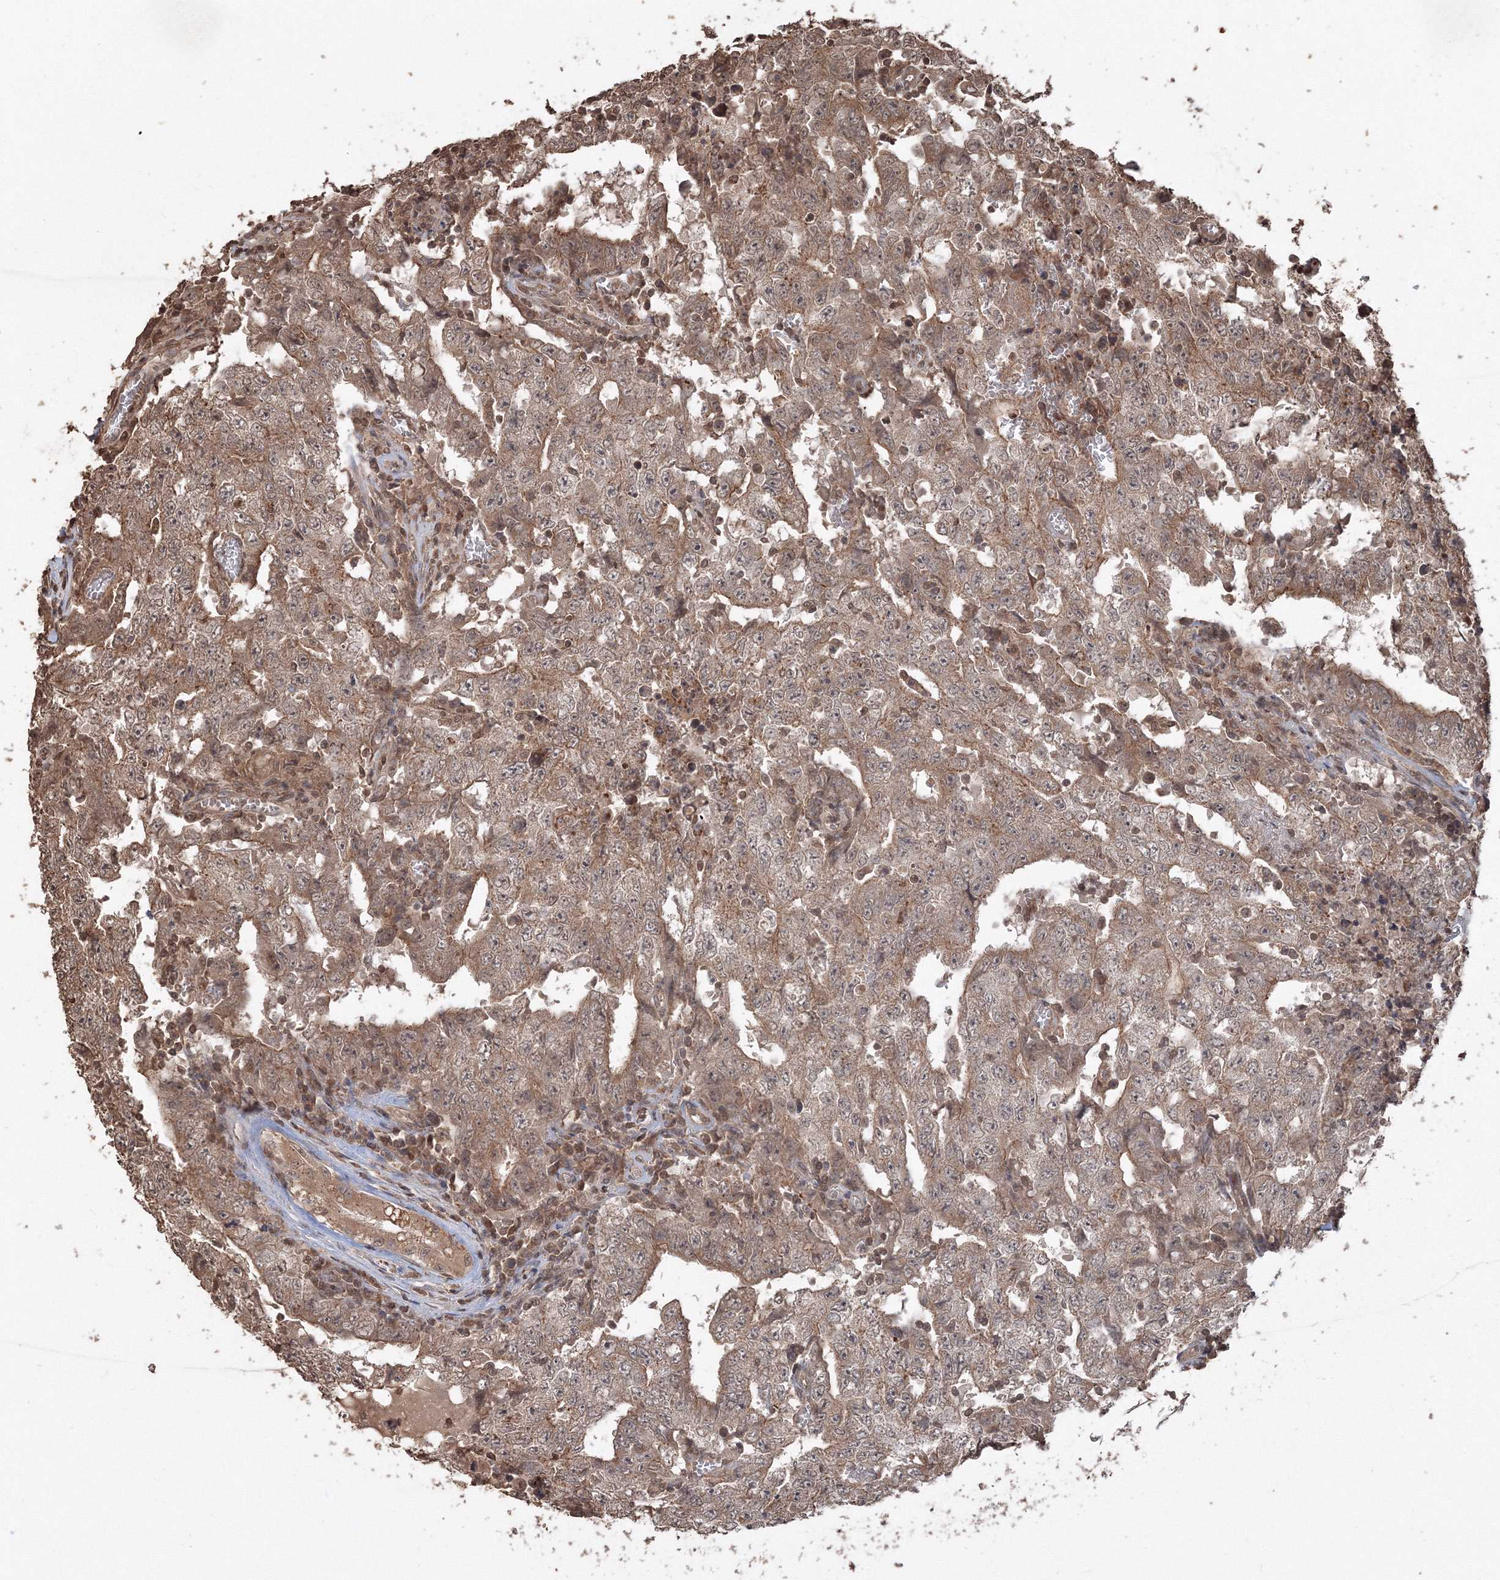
{"staining": {"intensity": "moderate", "quantity": ">75%", "location": "cytoplasmic/membranous"}, "tissue": "testis cancer", "cell_type": "Tumor cells", "image_type": "cancer", "snomed": [{"axis": "morphology", "description": "Carcinoma, Embryonal, NOS"}, {"axis": "topography", "description": "Testis"}], "caption": "Testis cancer (embryonal carcinoma) stained with immunohistochemistry (IHC) demonstrates moderate cytoplasmic/membranous staining in approximately >75% of tumor cells.", "gene": "CCDC122", "patient": {"sex": "male", "age": 26}}